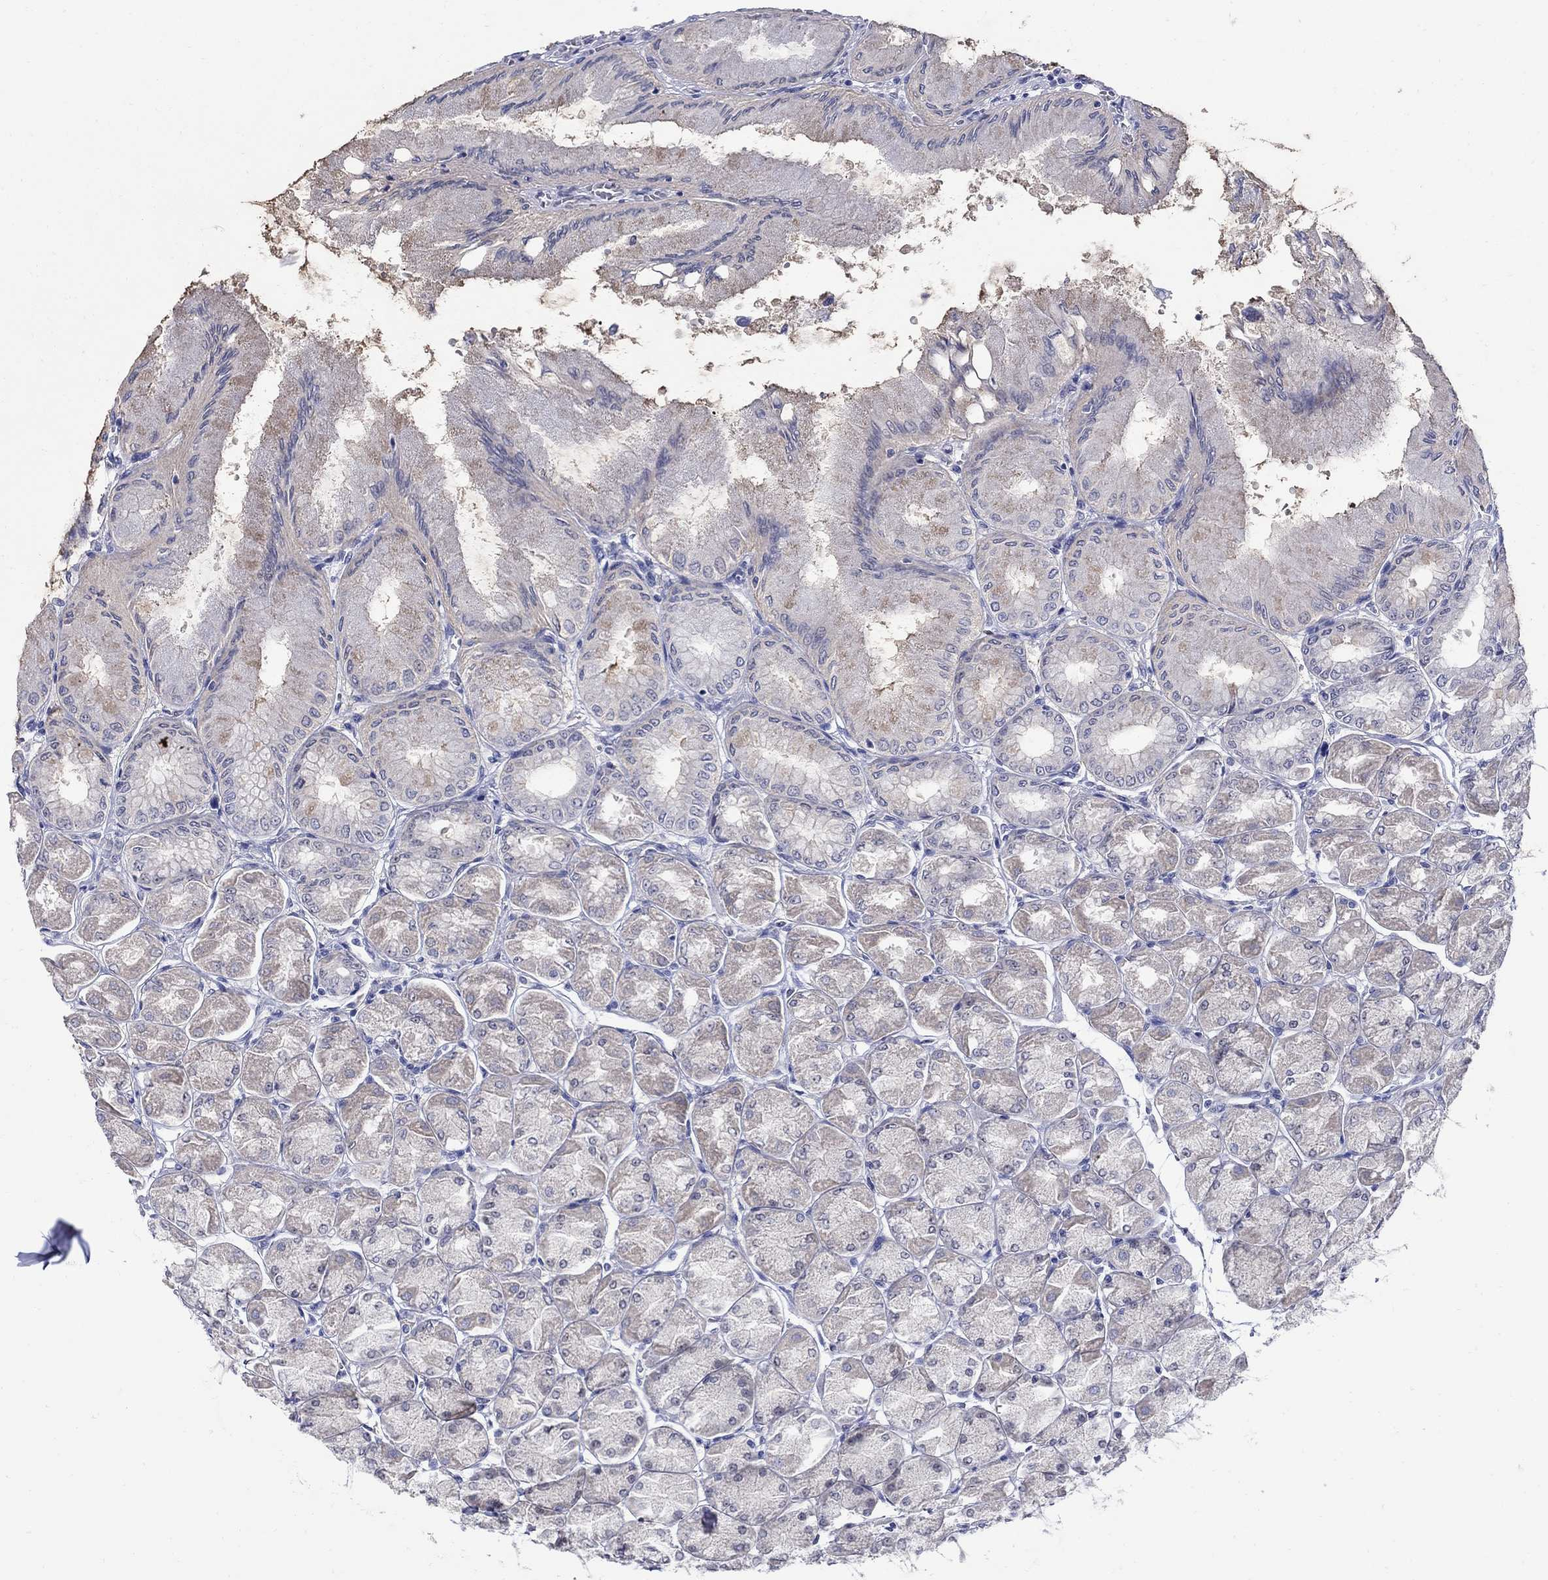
{"staining": {"intensity": "weak", "quantity": "<25%", "location": "cytoplasmic/membranous"}, "tissue": "stomach", "cell_type": "Glandular cells", "image_type": "normal", "snomed": [{"axis": "morphology", "description": "Normal tissue, NOS"}, {"axis": "topography", "description": "Stomach, upper"}], "caption": "Normal stomach was stained to show a protein in brown. There is no significant positivity in glandular cells.", "gene": "REEP2", "patient": {"sex": "male", "age": 60}}